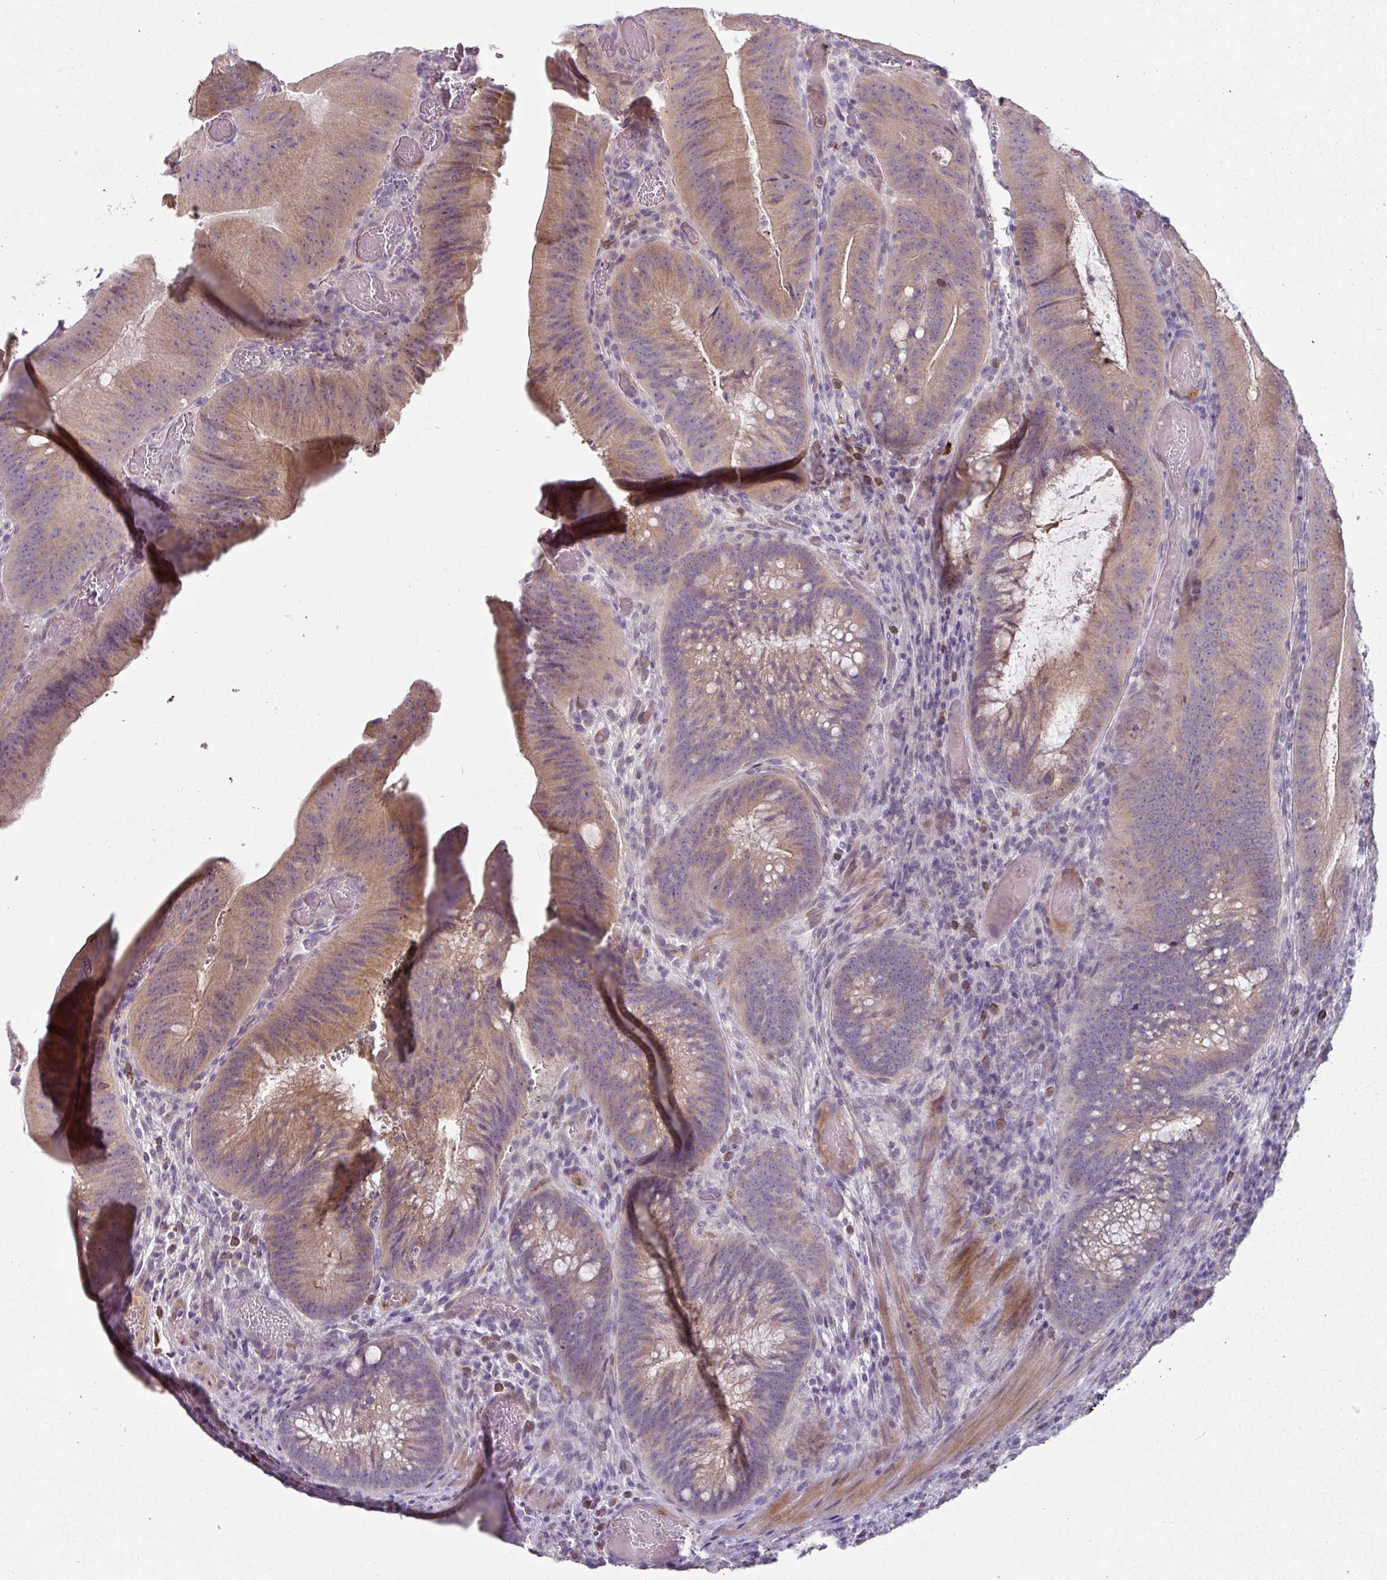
{"staining": {"intensity": "weak", "quantity": ">75%", "location": "cytoplasmic/membranous"}, "tissue": "colorectal cancer", "cell_type": "Tumor cells", "image_type": "cancer", "snomed": [{"axis": "morphology", "description": "Adenocarcinoma, NOS"}, {"axis": "topography", "description": "Colon"}], "caption": "Protein analysis of colorectal cancer (adenocarcinoma) tissue displays weak cytoplasmic/membranous staining in about >75% of tumor cells.", "gene": "FHAD1", "patient": {"sex": "female", "age": 43}}